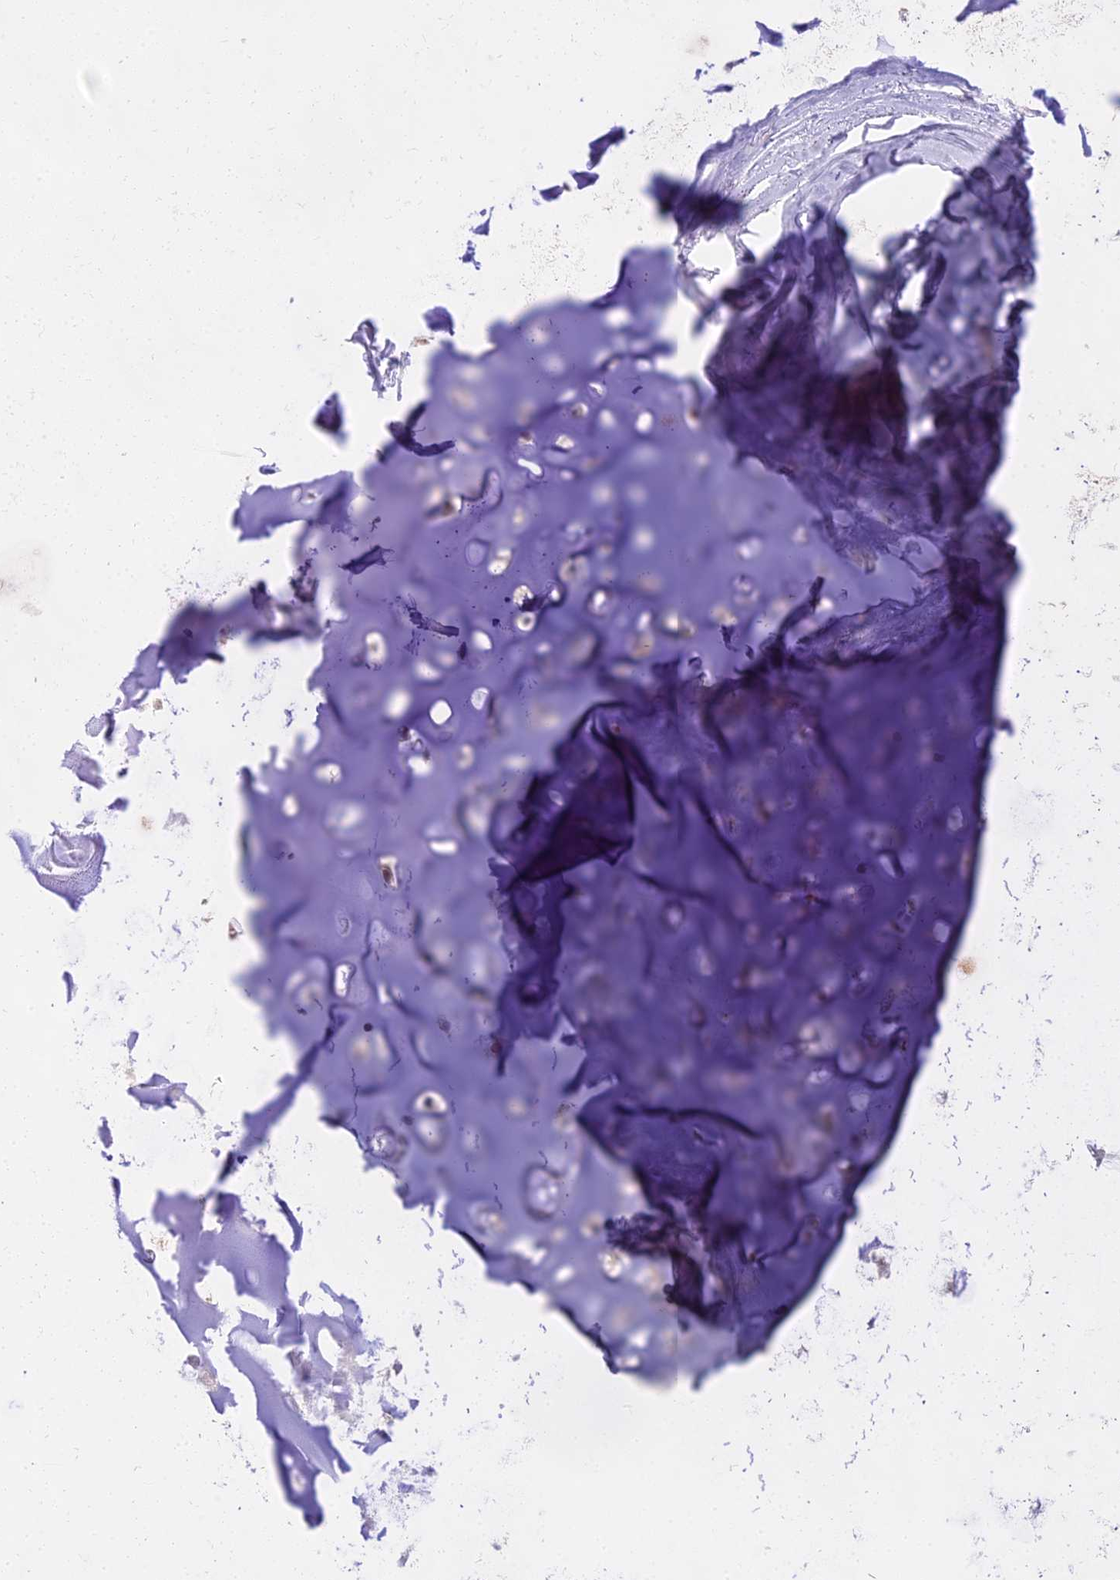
{"staining": {"intensity": "negative", "quantity": "none", "location": "none"}, "tissue": "adipose tissue", "cell_type": "Adipocytes", "image_type": "normal", "snomed": [{"axis": "morphology", "description": "Normal tissue, NOS"}, {"axis": "topography", "description": "Cartilage tissue"}], "caption": "Immunohistochemical staining of benign human adipose tissue displays no significant expression in adipocytes.", "gene": "MAT2A", "patient": {"sex": "male", "age": 66}}